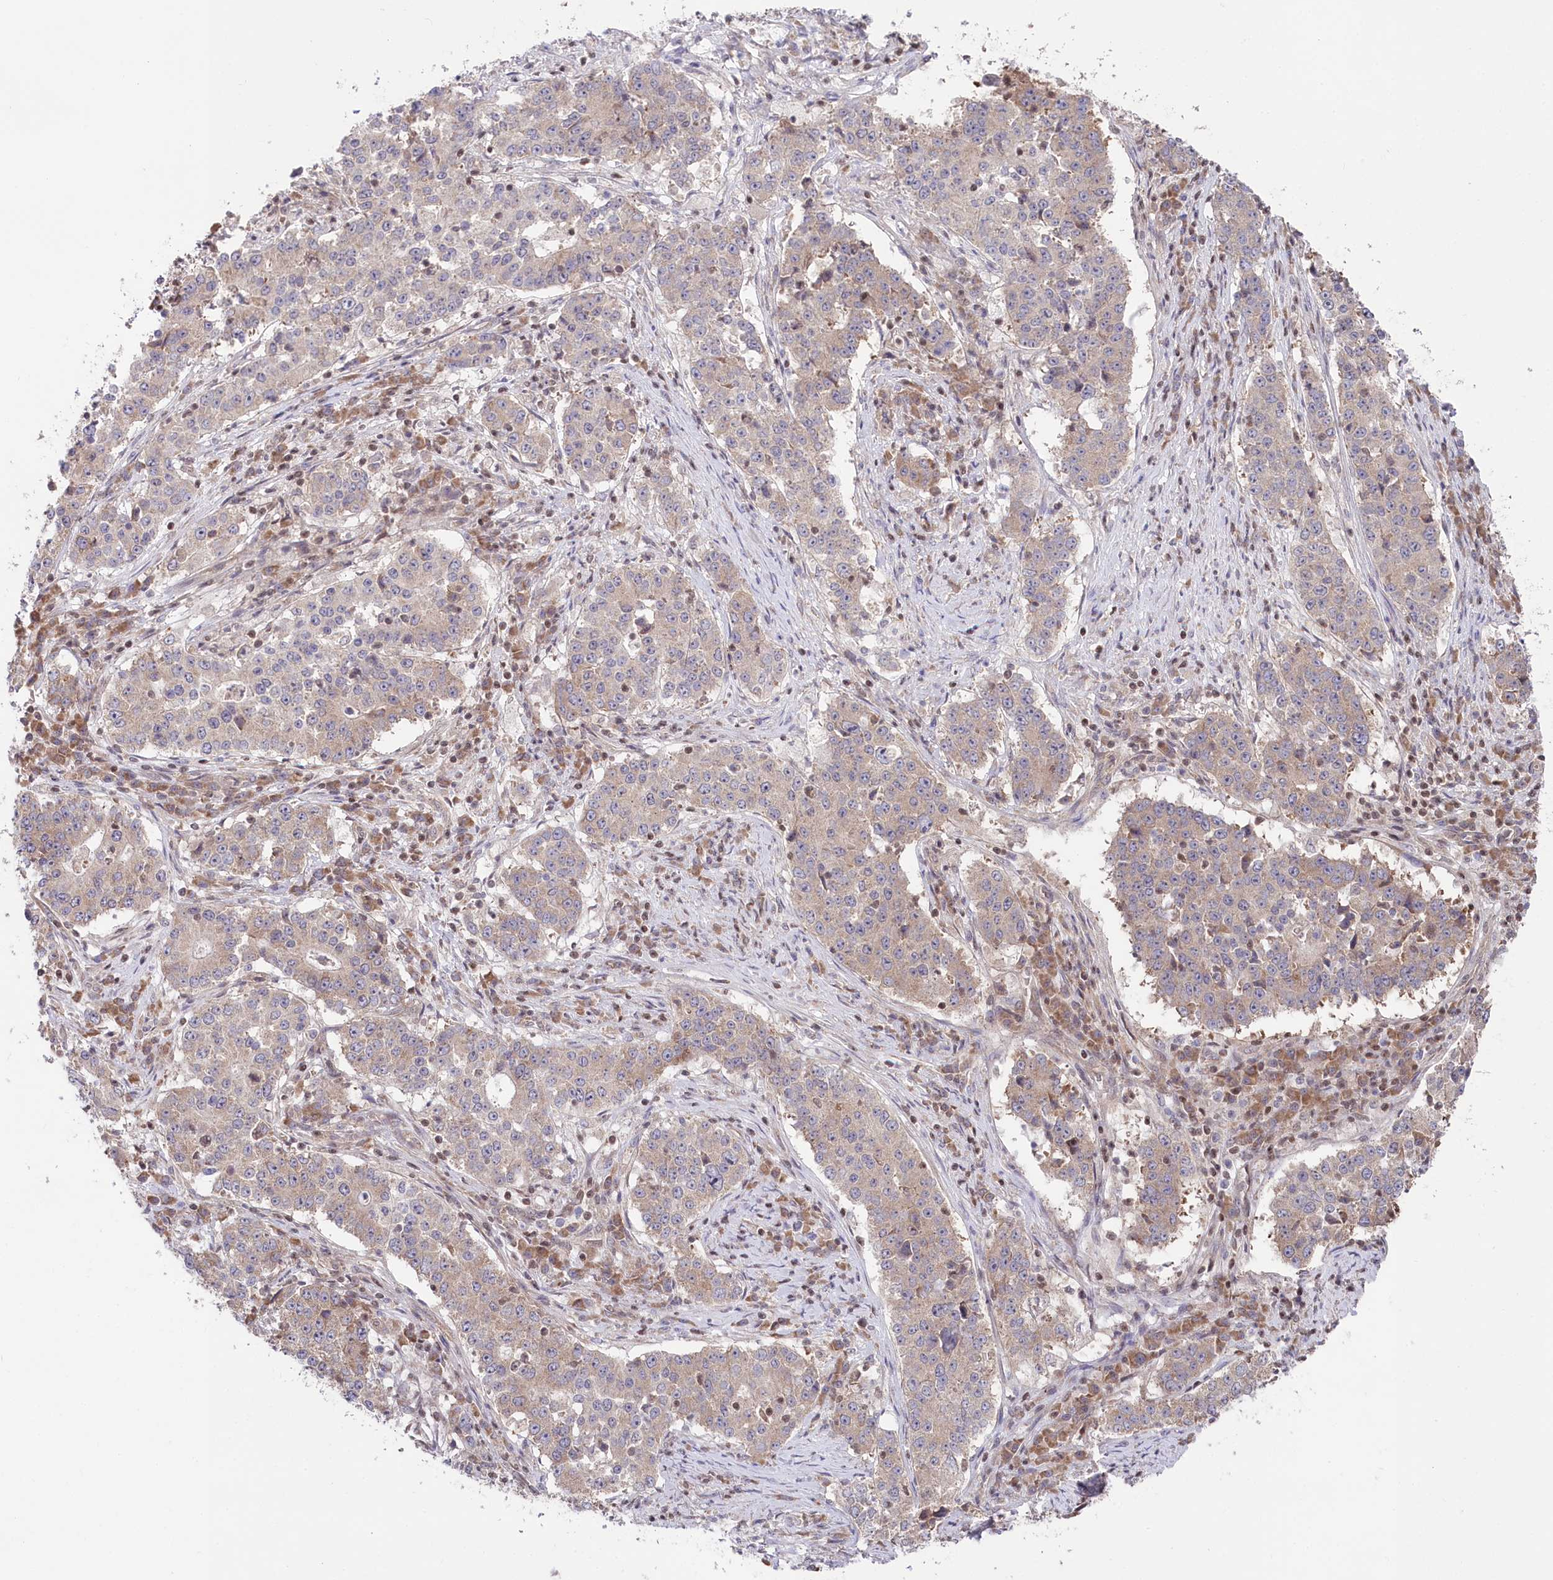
{"staining": {"intensity": "weak", "quantity": "<25%", "location": "cytoplasmic/membranous"}, "tissue": "stomach cancer", "cell_type": "Tumor cells", "image_type": "cancer", "snomed": [{"axis": "morphology", "description": "Adenocarcinoma, NOS"}, {"axis": "topography", "description": "Stomach"}], "caption": "DAB immunohistochemical staining of human stomach cancer (adenocarcinoma) demonstrates no significant staining in tumor cells. (DAB IHC with hematoxylin counter stain).", "gene": "CGGBP1", "patient": {"sex": "male", "age": 59}}